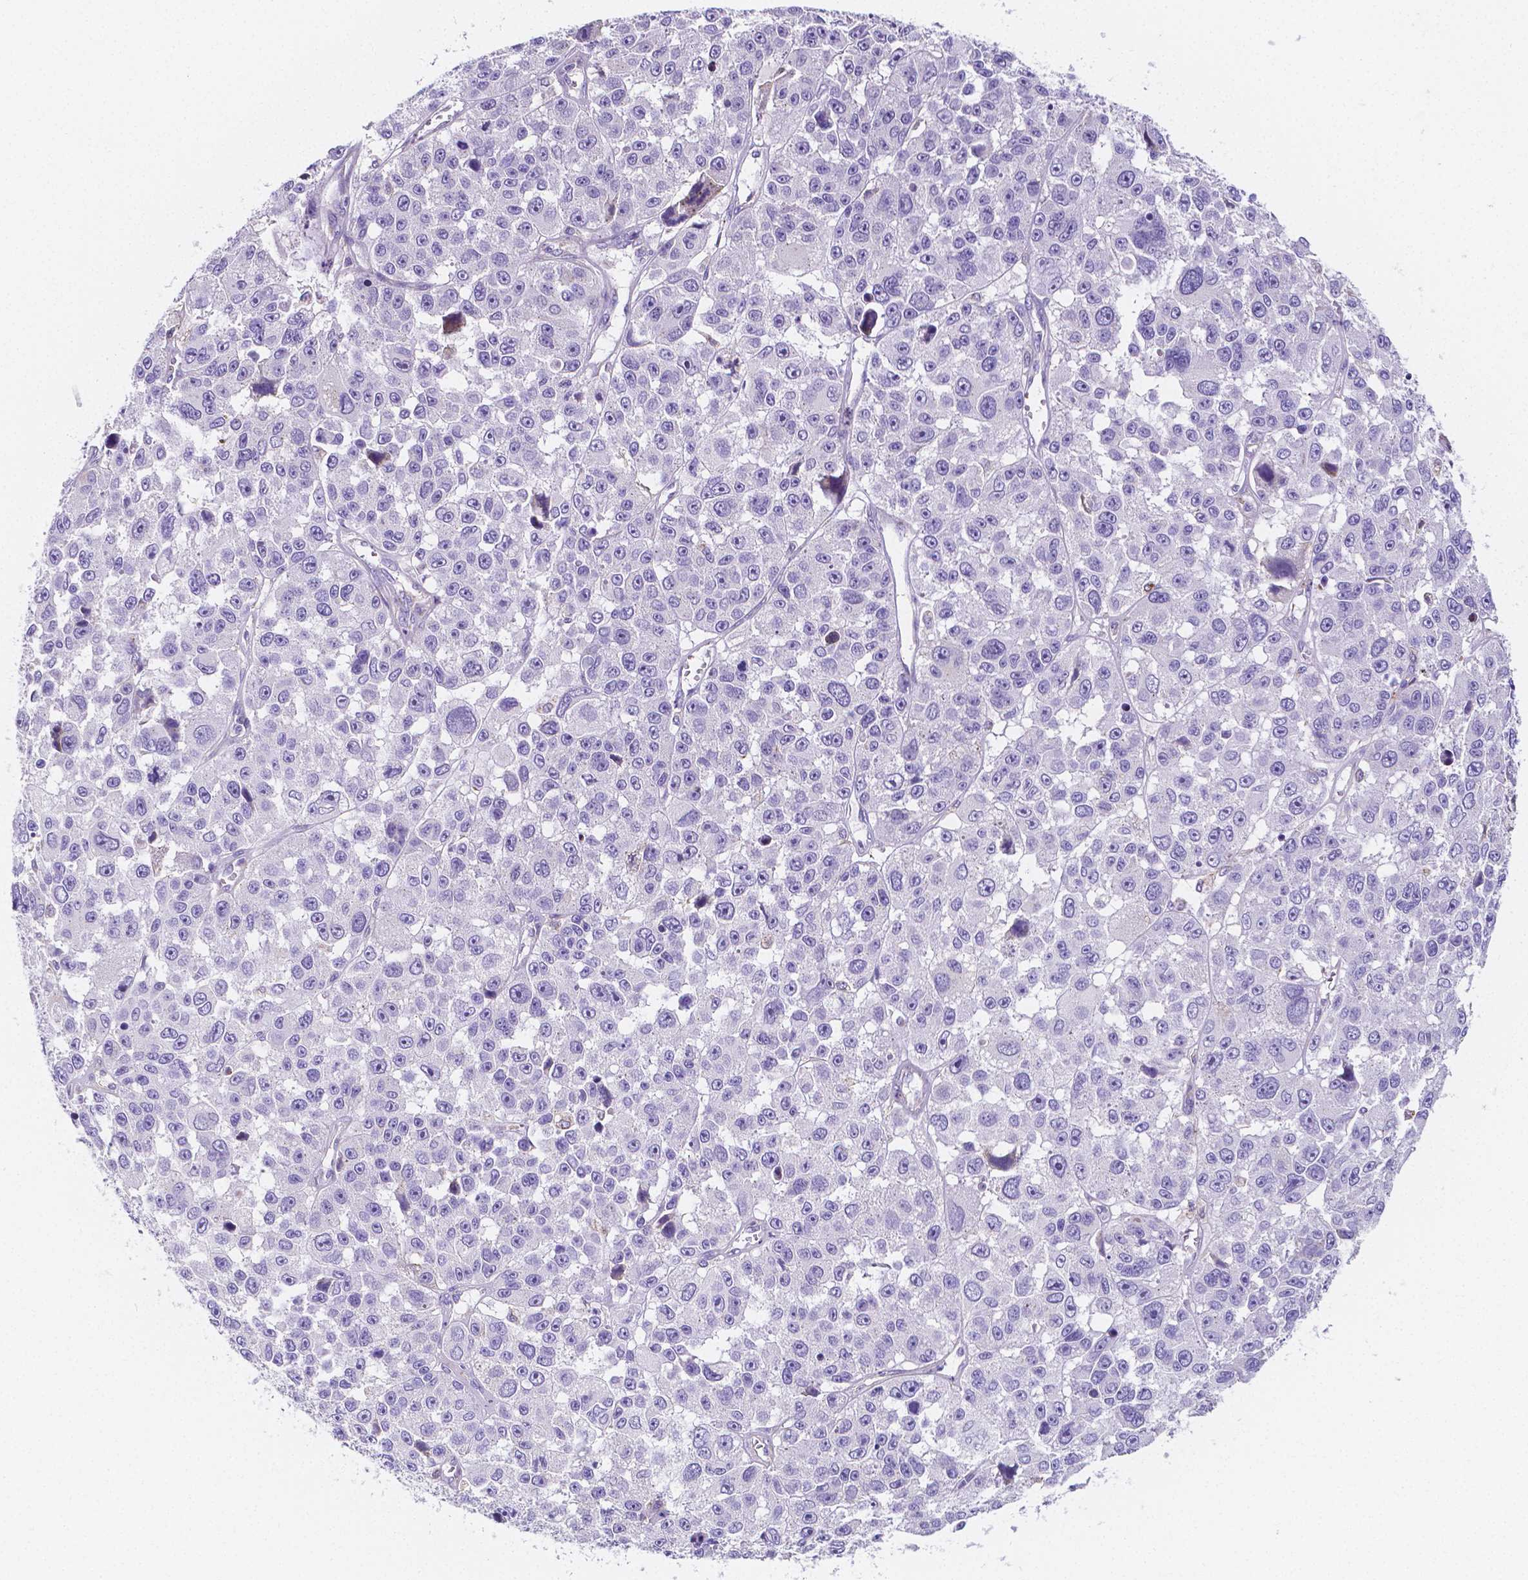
{"staining": {"intensity": "negative", "quantity": "none", "location": "none"}, "tissue": "melanoma", "cell_type": "Tumor cells", "image_type": "cancer", "snomed": [{"axis": "morphology", "description": "Malignant melanoma, NOS"}, {"axis": "topography", "description": "Skin"}], "caption": "Immunohistochemistry (IHC) of human melanoma shows no positivity in tumor cells.", "gene": "GABRD", "patient": {"sex": "female", "age": 66}}